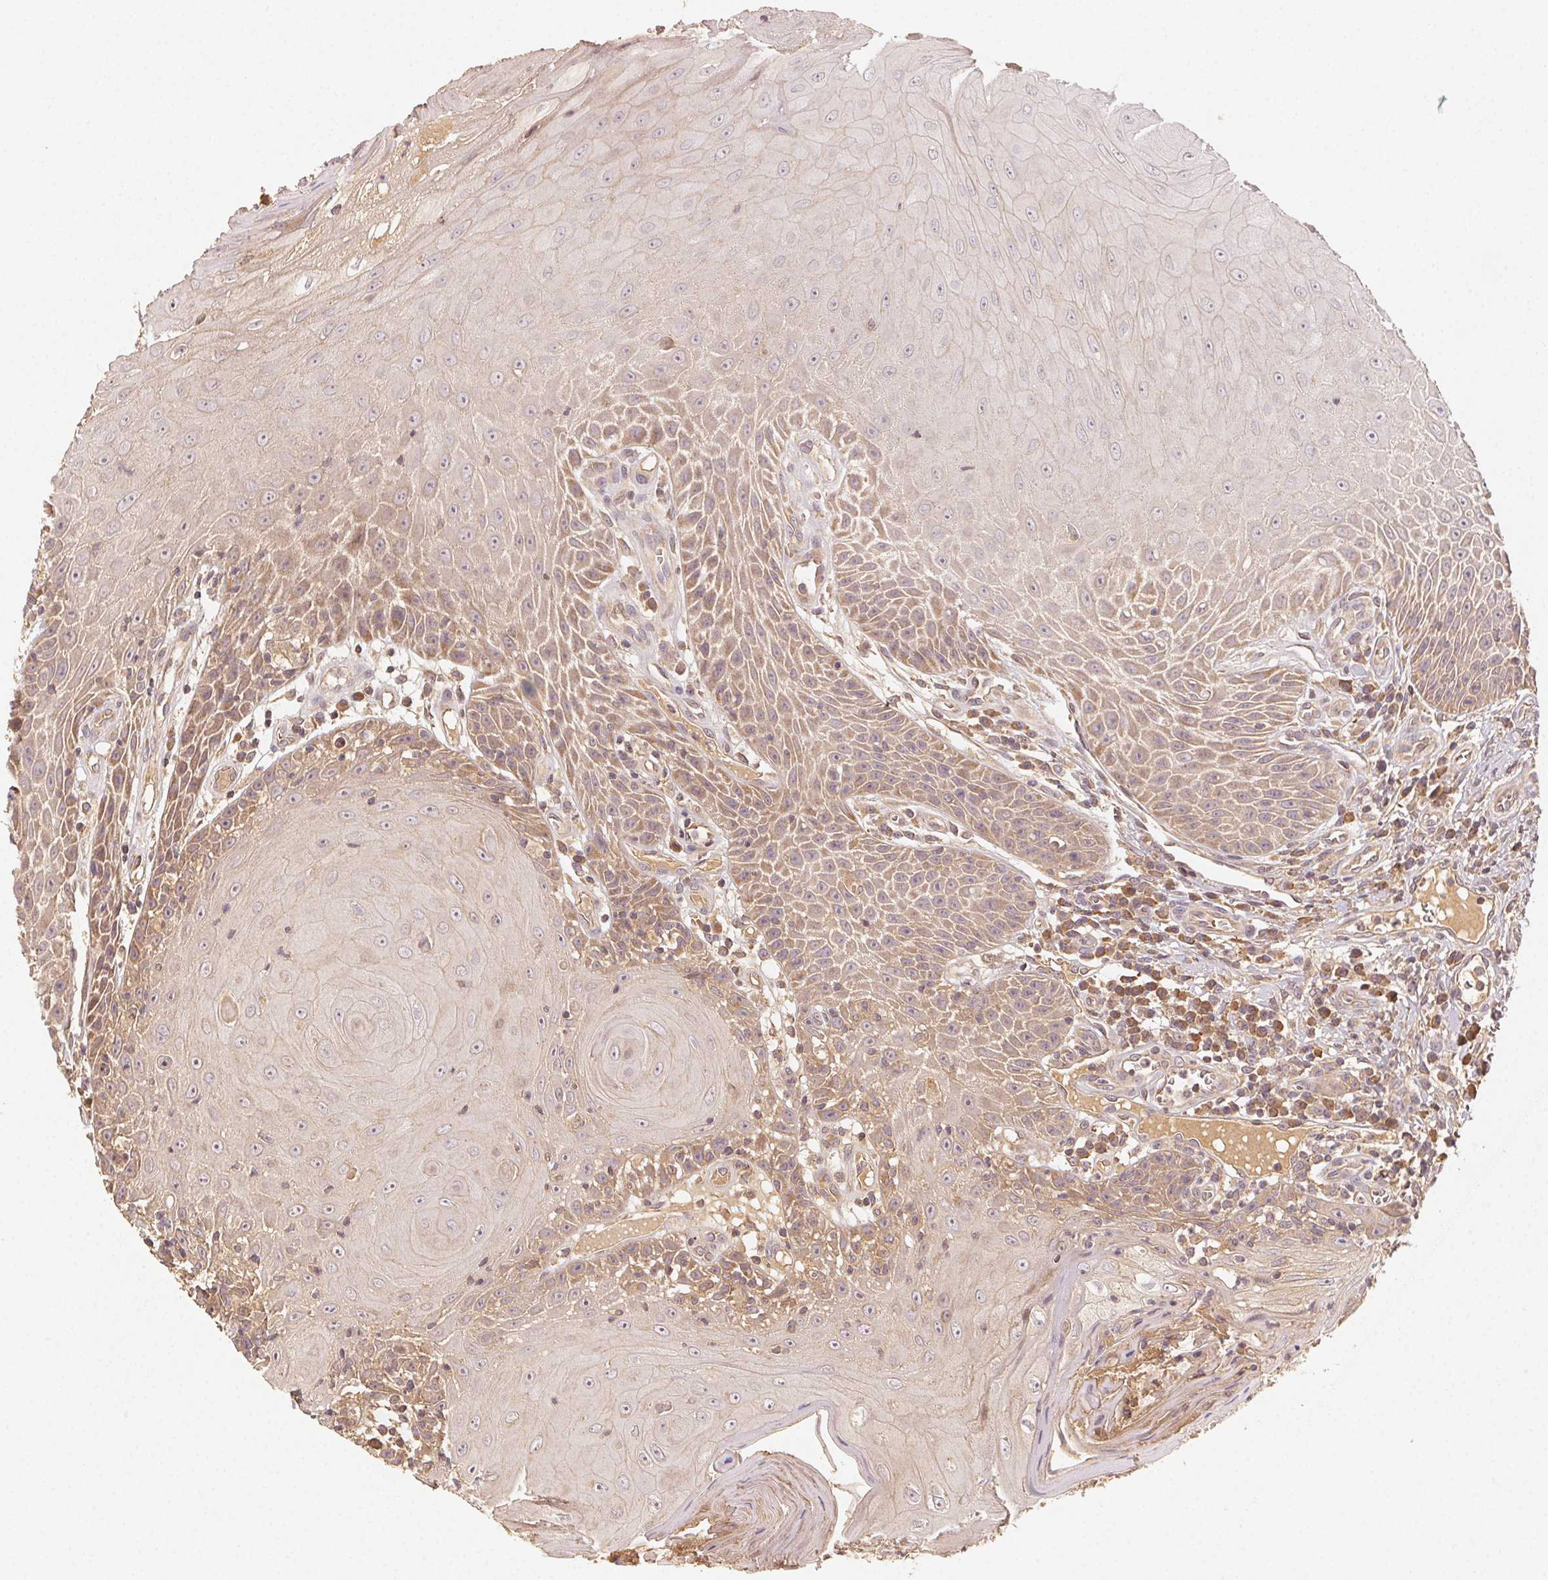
{"staining": {"intensity": "weak", "quantity": "25%-75%", "location": "cytoplasmic/membranous"}, "tissue": "head and neck cancer", "cell_type": "Tumor cells", "image_type": "cancer", "snomed": [{"axis": "morphology", "description": "Squamous cell carcinoma, NOS"}, {"axis": "topography", "description": "Head-Neck"}], "caption": "Brown immunohistochemical staining in human head and neck cancer (squamous cell carcinoma) exhibits weak cytoplasmic/membranous staining in approximately 25%-75% of tumor cells.", "gene": "RALA", "patient": {"sex": "male", "age": 52}}